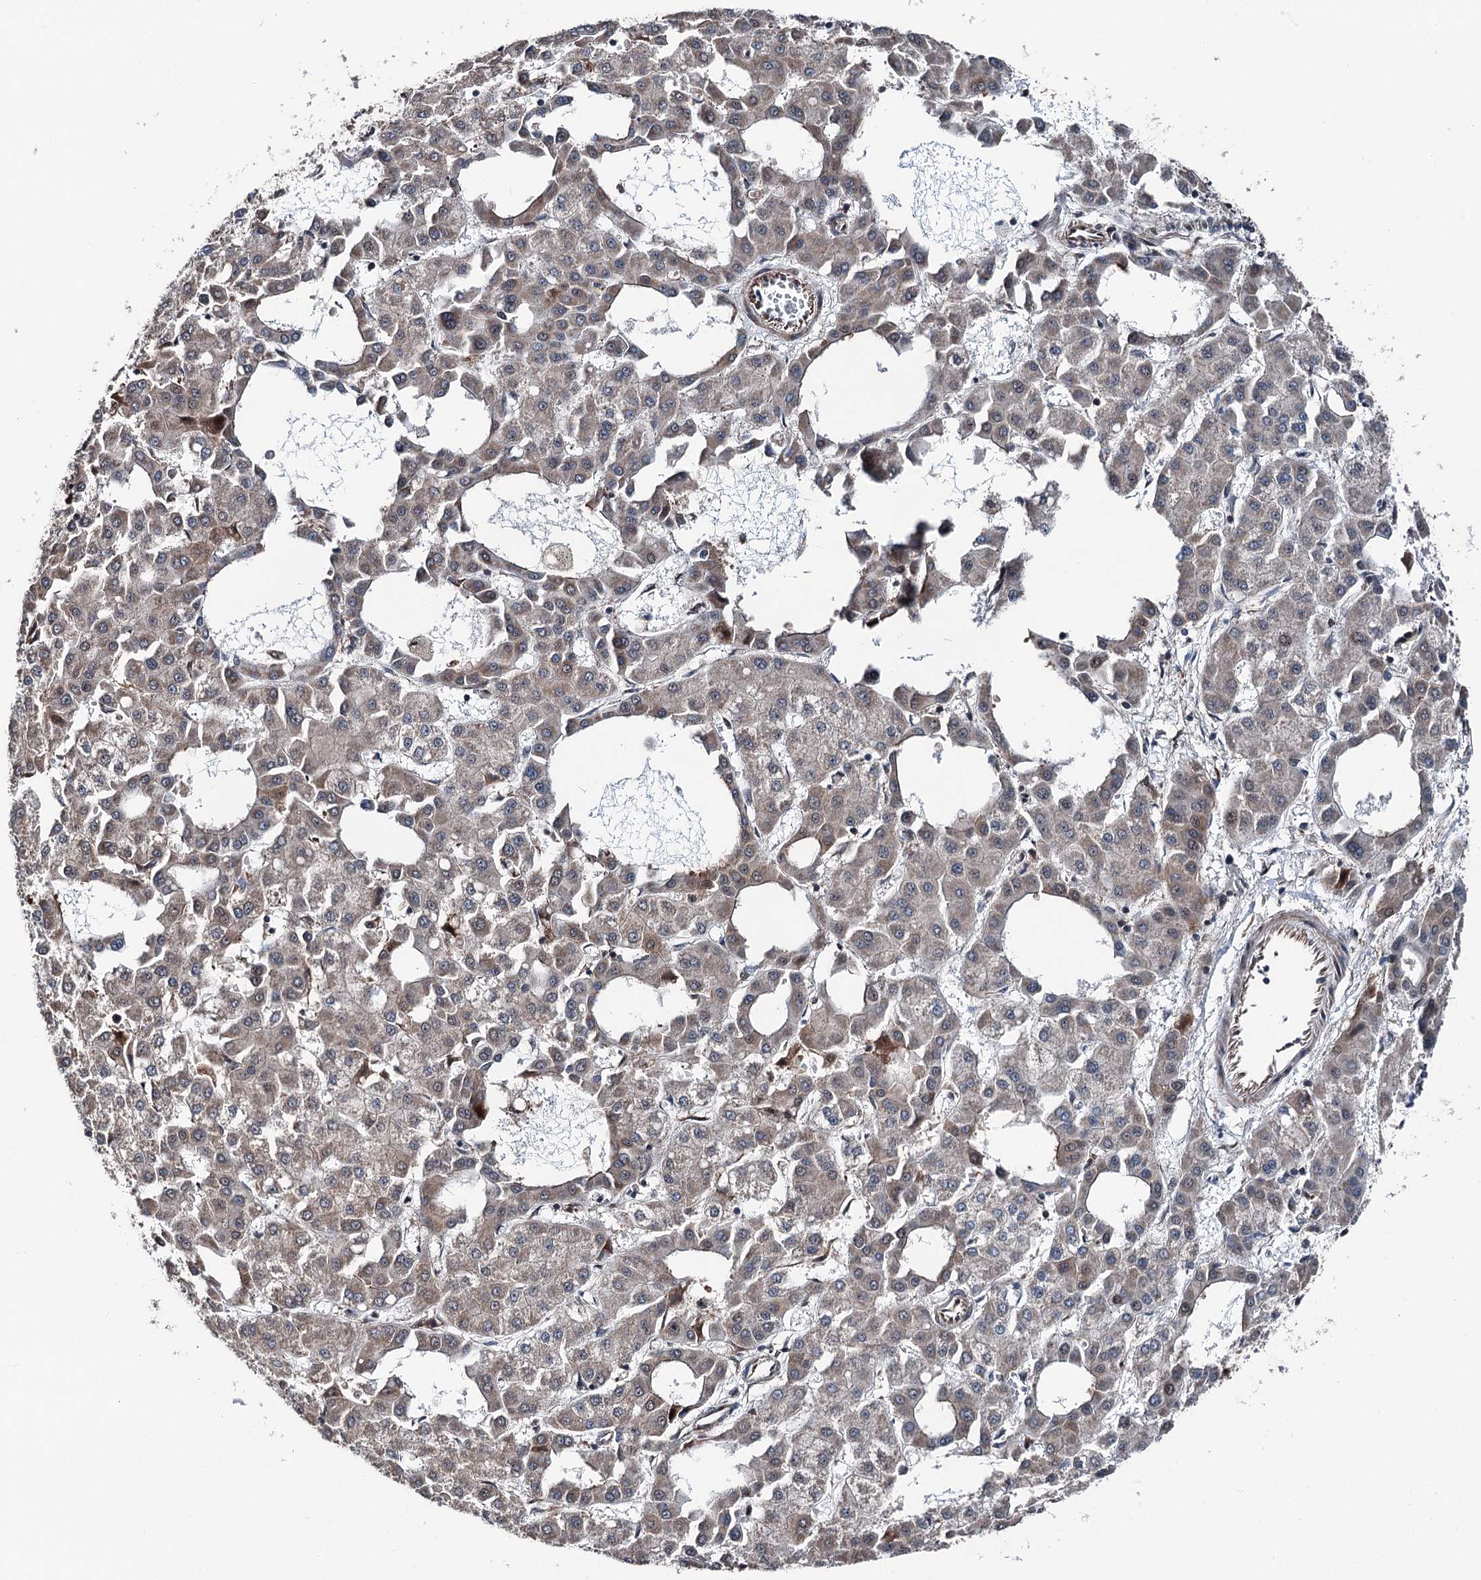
{"staining": {"intensity": "weak", "quantity": "25%-75%", "location": "cytoplasmic/membranous"}, "tissue": "liver cancer", "cell_type": "Tumor cells", "image_type": "cancer", "snomed": [{"axis": "morphology", "description": "Carcinoma, Hepatocellular, NOS"}, {"axis": "topography", "description": "Liver"}], "caption": "Liver cancer (hepatocellular carcinoma) was stained to show a protein in brown. There is low levels of weak cytoplasmic/membranous staining in approximately 25%-75% of tumor cells.", "gene": "PSMD13", "patient": {"sex": "male", "age": 47}}